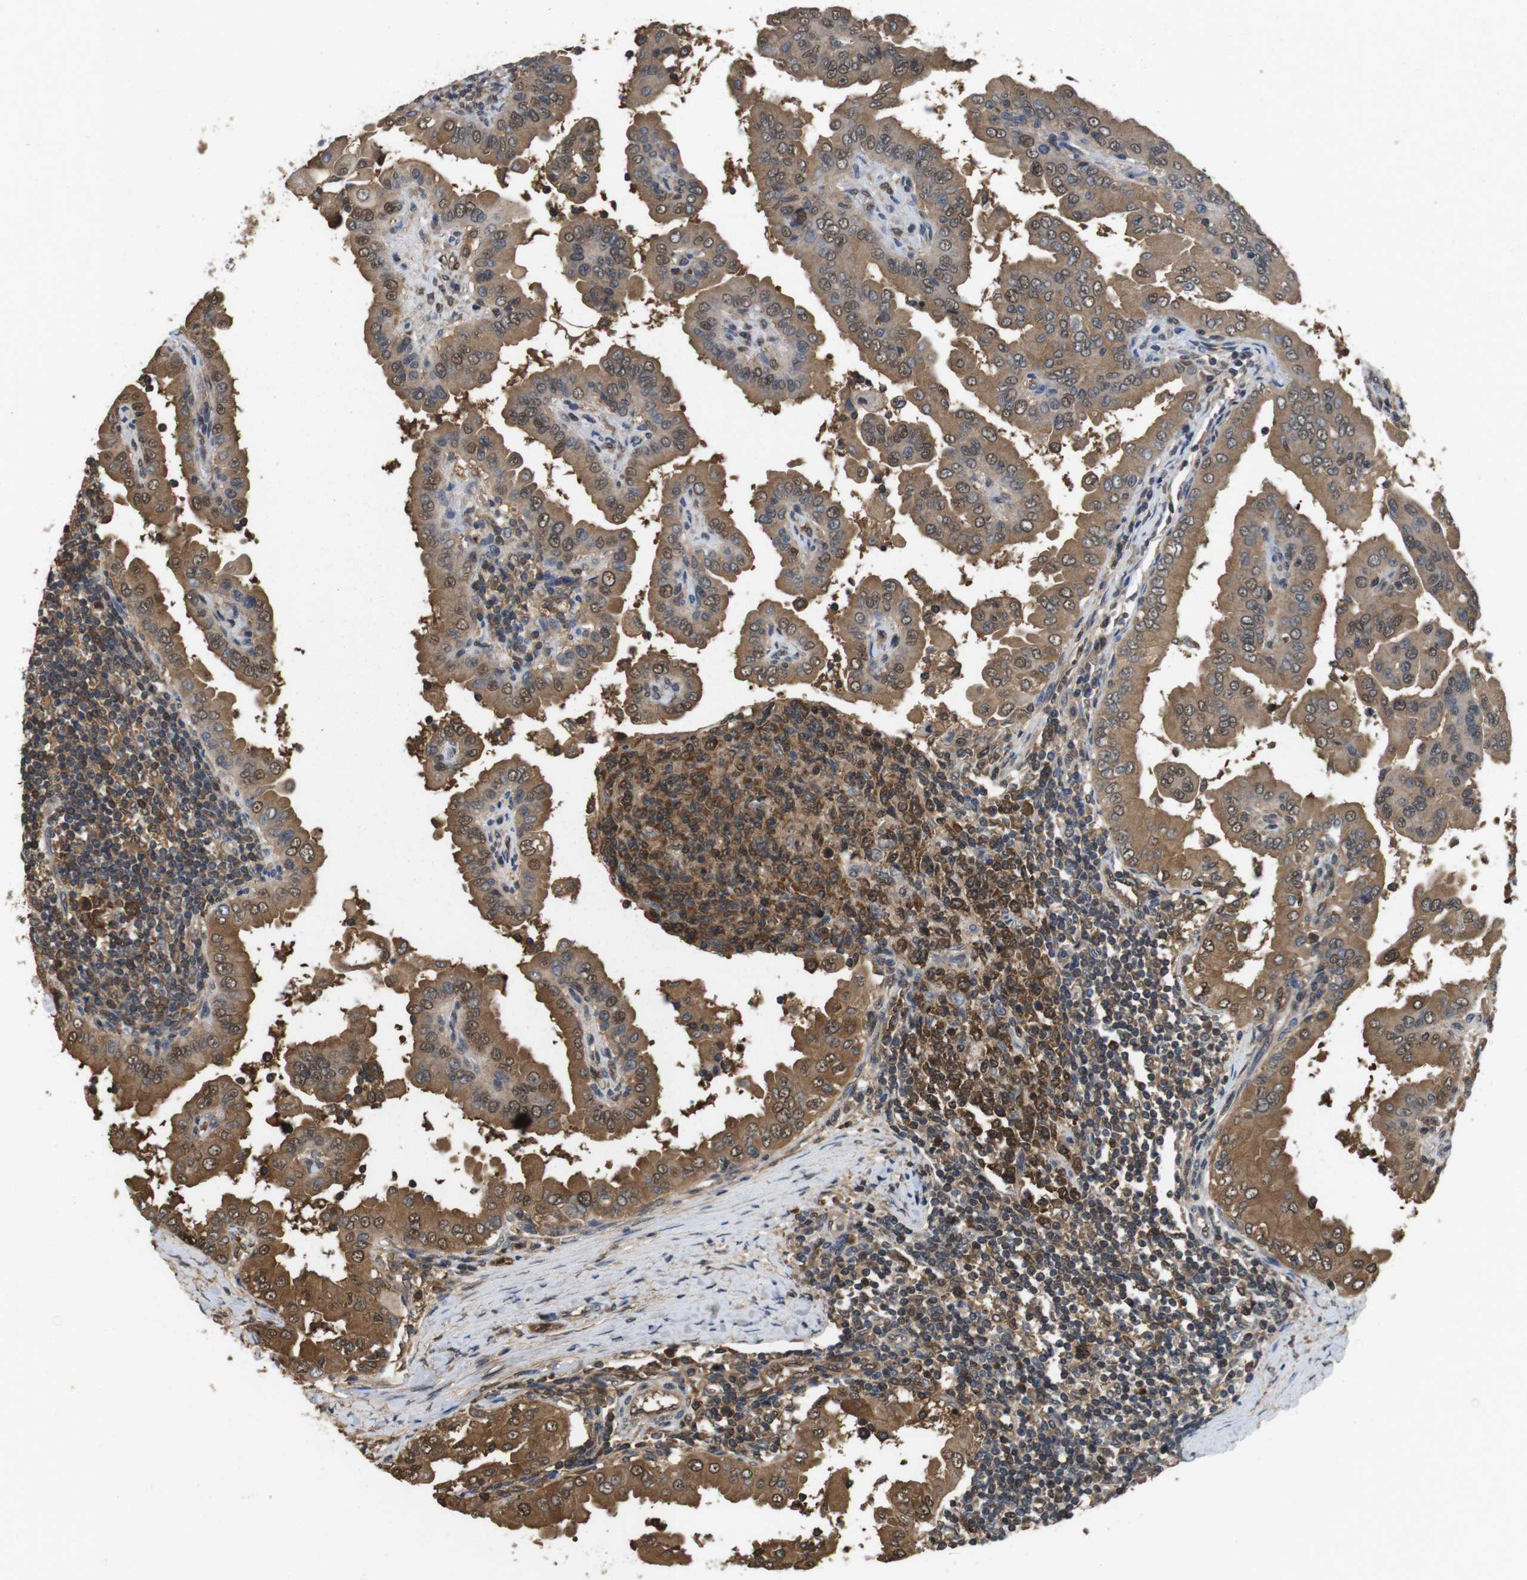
{"staining": {"intensity": "moderate", "quantity": ">75%", "location": "cytoplasmic/membranous,nuclear"}, "tissue": "thyroid cancer", "cell_type": "Tumor cells", "image_type": "cancer", "snomed": [{"axis": "morphology", "description": "Papillary adenocarcinoma, NOS"}, {"axis": "topography", "description": "Thyroid gland"}], "caption": "Protein expression by immunohistochemistry reveals moderate cytoplasmic/membranous and nuclear positivity in approximately >75% of tumor cells in papillary adenocarcinoma (thyroid).", "gene": "LDHA", "patient": {"sex": "male", "age": 33}}